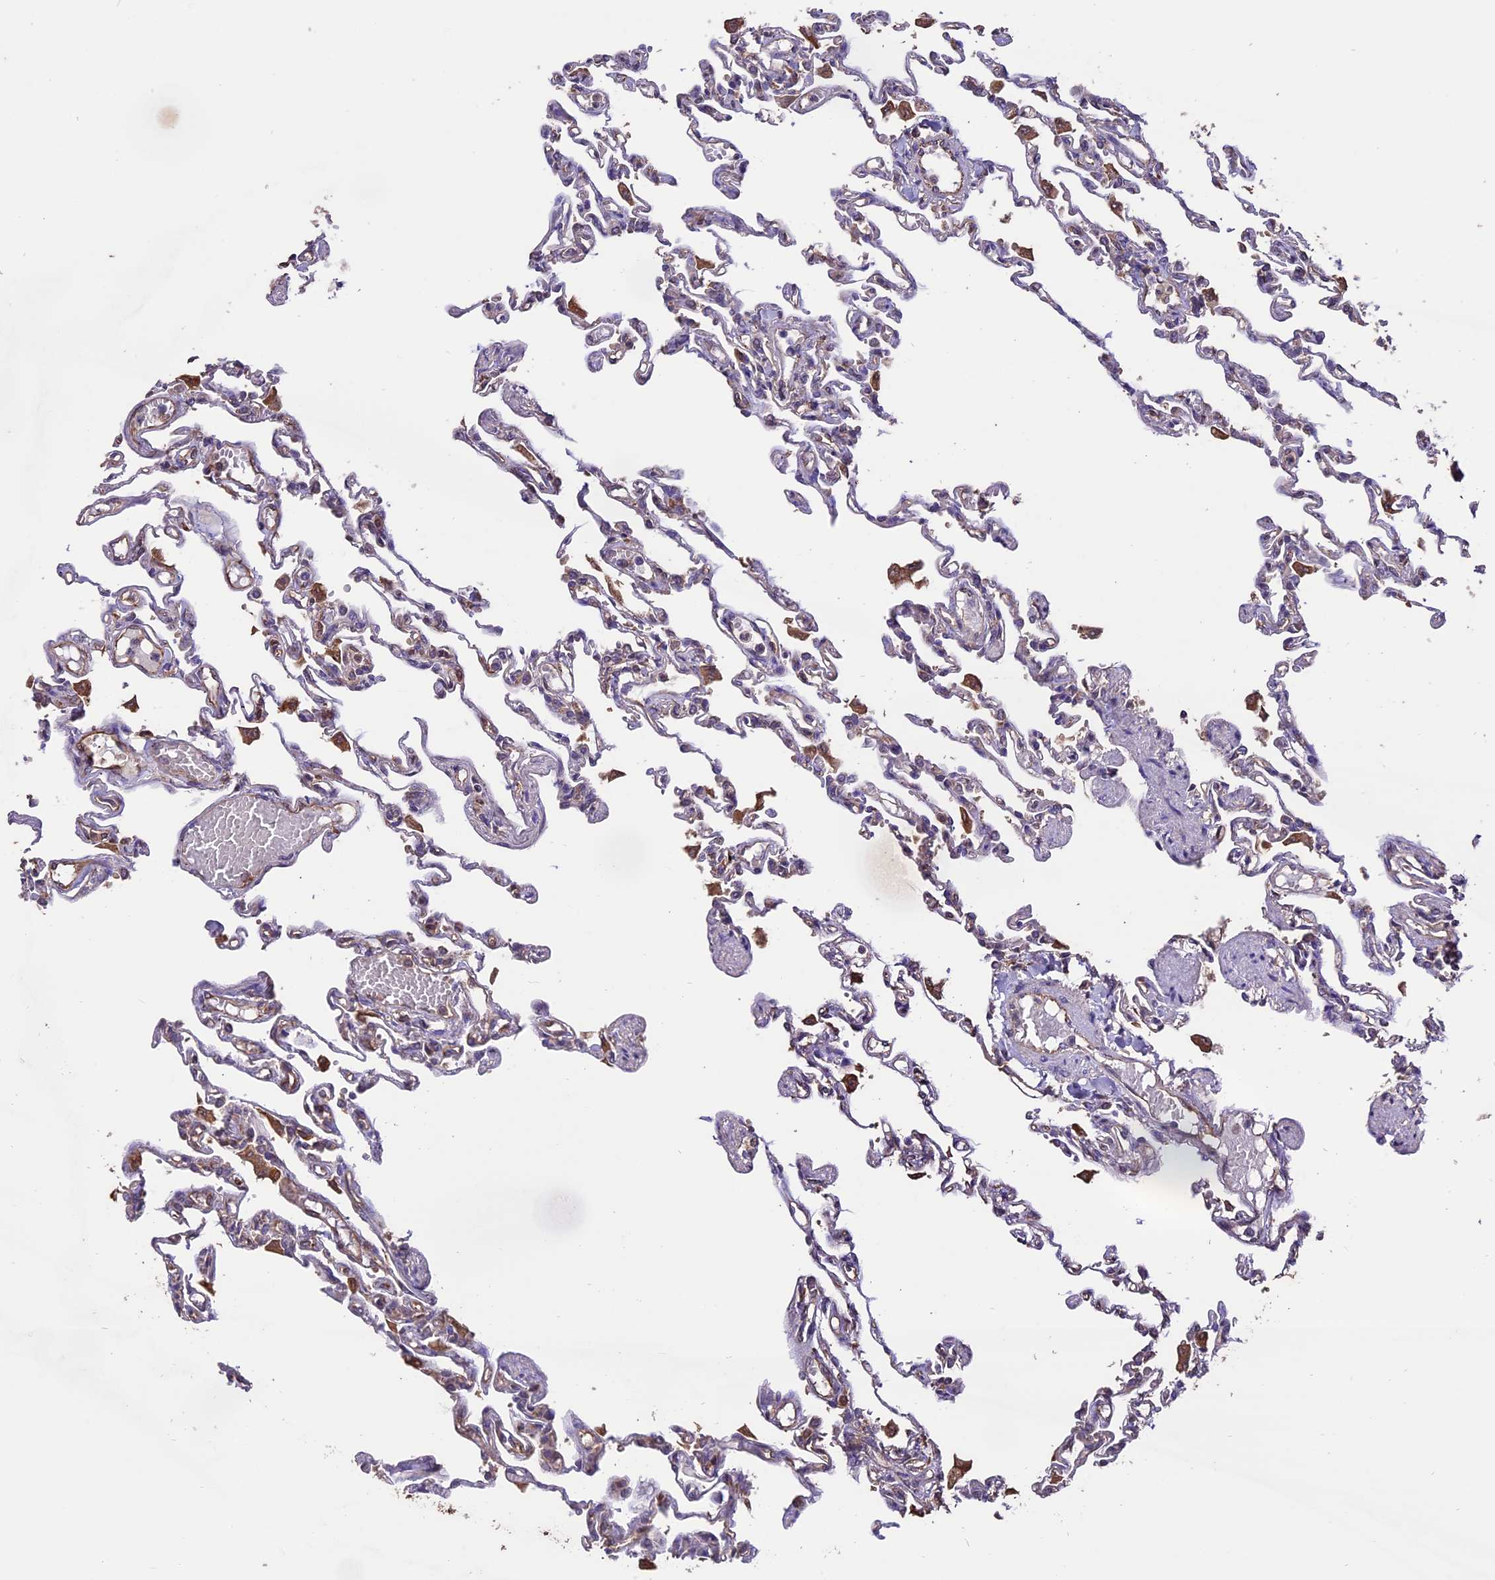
{"staining": {"intensity": "moderate", "quantity": "25%-75%", "location": "cytoplasmic/membranous"}, "tissue": "lung", "cell_type": "Alveolar cells", "image_type": "normal", "snomed": [{"axis": "morphology", "description": "Normal tissue, NOS"}, {"axis": "topography", "description": "Lung"}], "caption": "Lung stained with IHC displays moderate cytoplasmic/membranous positivity in about 25%-75% of alveolar cells.", "gene": "TTLL10", "patient": {"sex": "male", "age": 21}}